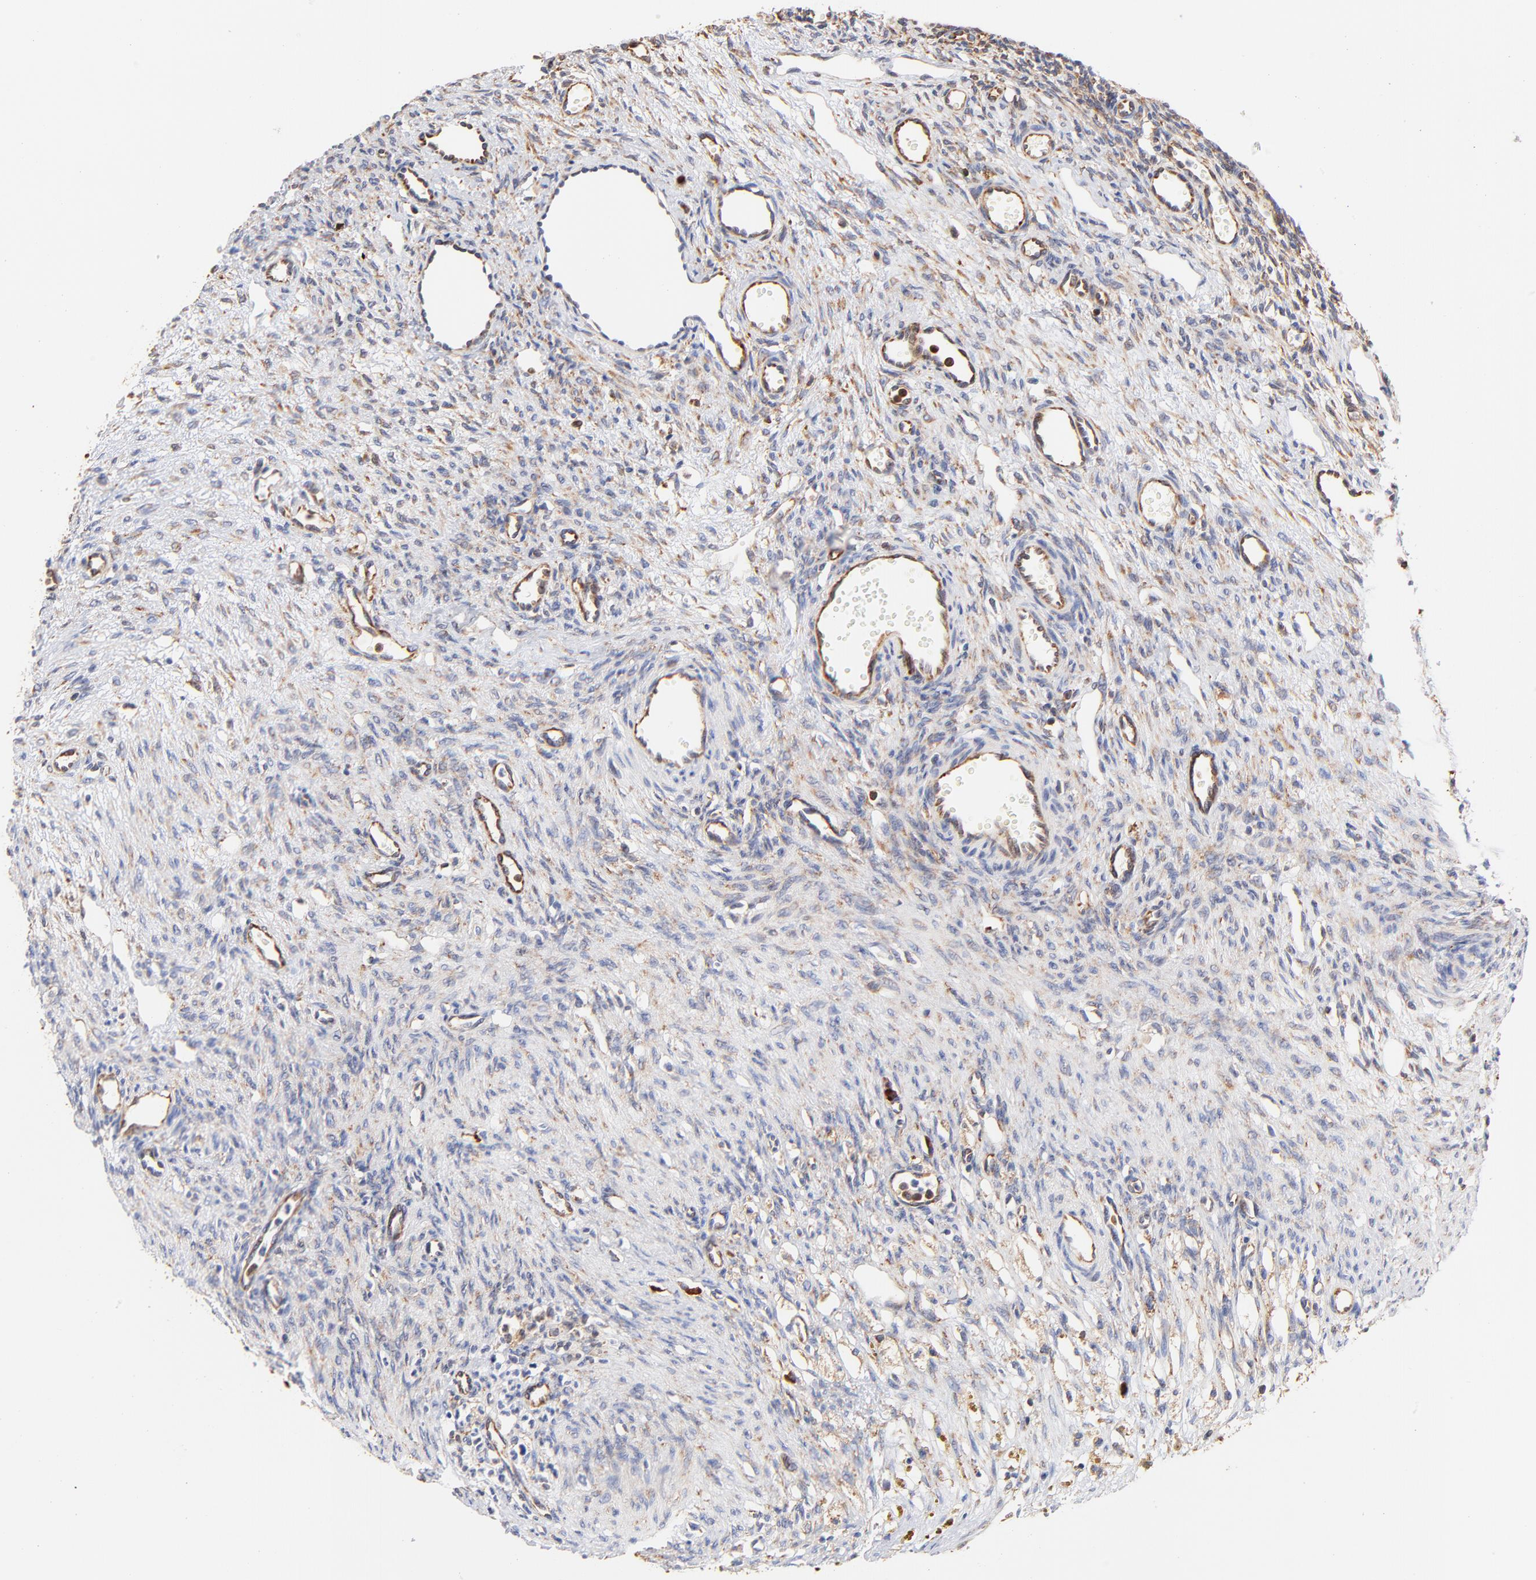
{"staining": {"intensity": "strong", "quantity": ">75%", "location": "cytoplasmic/membranous"}, "tissue": "ovary", "cell_type": "Follicle cells", "image_type": "normal", "snomed": [{"axis": "morphology", "description": "Normal tissue, NOS"}, {"axis": "topography", "description": "Ovary"}], "caption": "Protein staining exhibits strong cytoplasmic/membranous positivity in about >75% of follicle cells in normal ovary. (DAB (3,3'-diaminobenzidine) IHC with brightfield microscopy, high magnification).", "gene": "RPL27", "patient": {"sex": "female", "age": 33}}